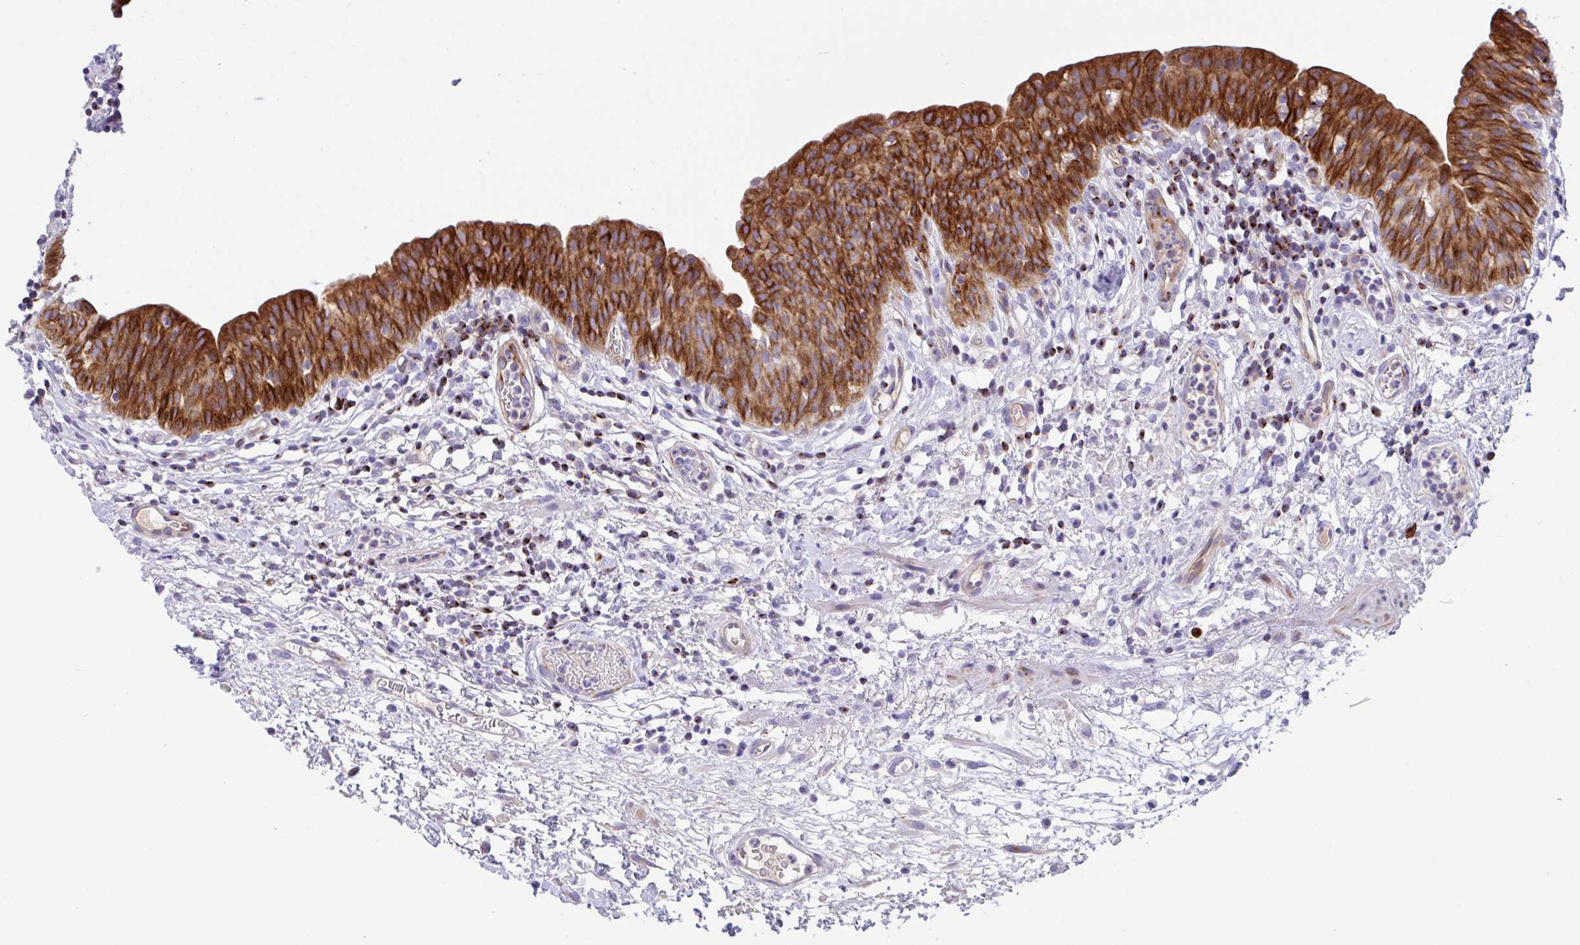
{"staining": {"intensity": "strong", "quantity": "25%-75%", "location": "cytoplasmic/membranous"}, "tissue": "urinary bladder", "cell_type": "Urothelial cells", "image_type": "normal", "snomed": [{"axis": "morphology", "description": "Normal tissue, NOS"}, {"axis": "morphology", "description": "Inflammation, NOS"}, {"axis": "topography", "description": "Urinary bladder"}], "caption": "Immunohistochemistry (IHC) photomicrograph of unremarkable urinary bladder stained for a protein (brown), which displays high levels of strong cytoplasmic/membranous positivity in about 25%-75% of urothelial cells.", "gene": "FBXL20", "patient": {"sex": "male", "age": 57}}